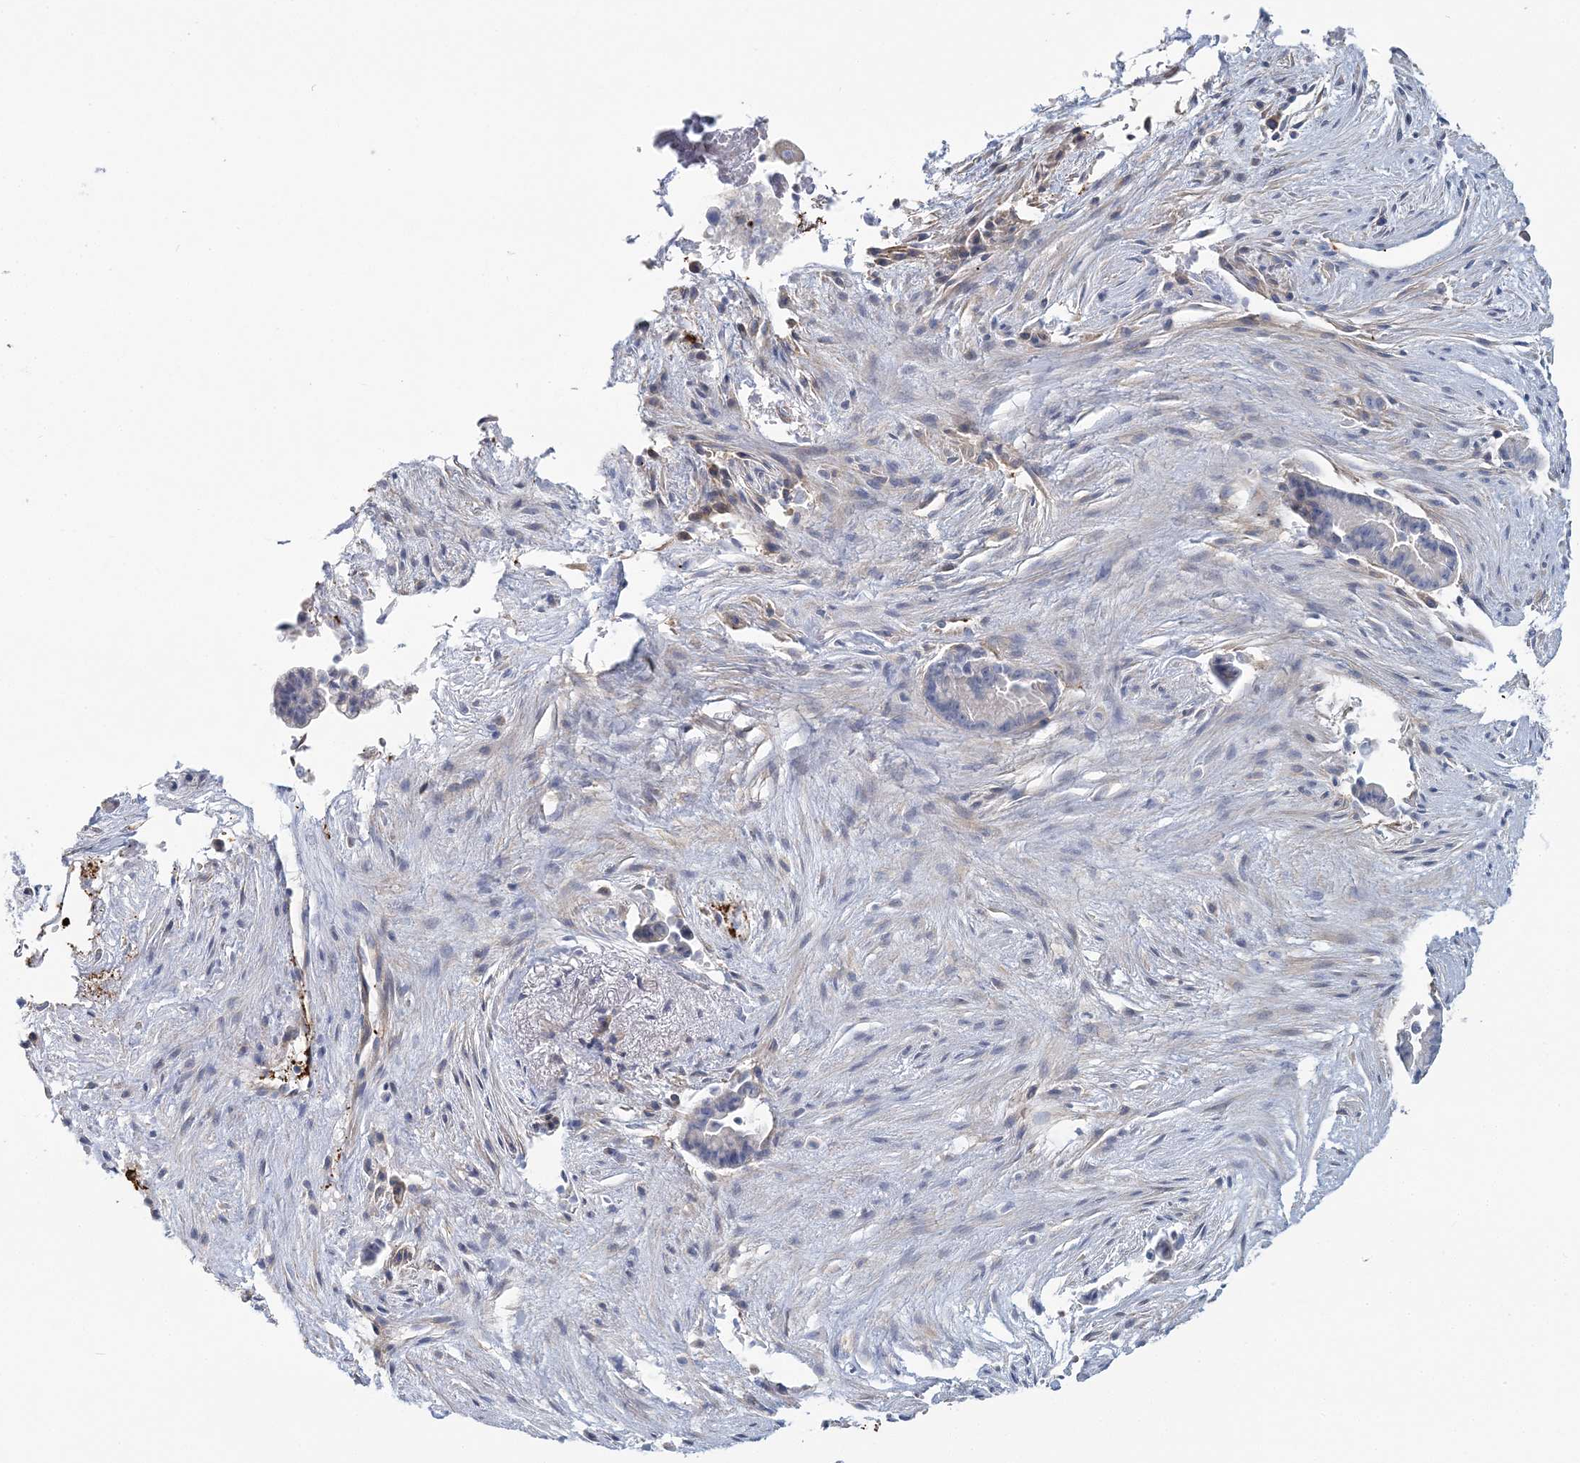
{"staining": {"intensity": "negative", "quantity": "none", "location": "none"}, "tissue": "liver cancer", "cell_type": "Tumor cells", "image_type": "cancer", "snomed": [{"axis": "morphology", "description": "Cholangiocarcinoma"}, {"axis": "topography", "description": "Liver"}], "caption": "IHC of liver cancer reveals no positivity in tumor cells.", "gene": "CUEDC2", "patient": {"sex": "female", "age": 55}}